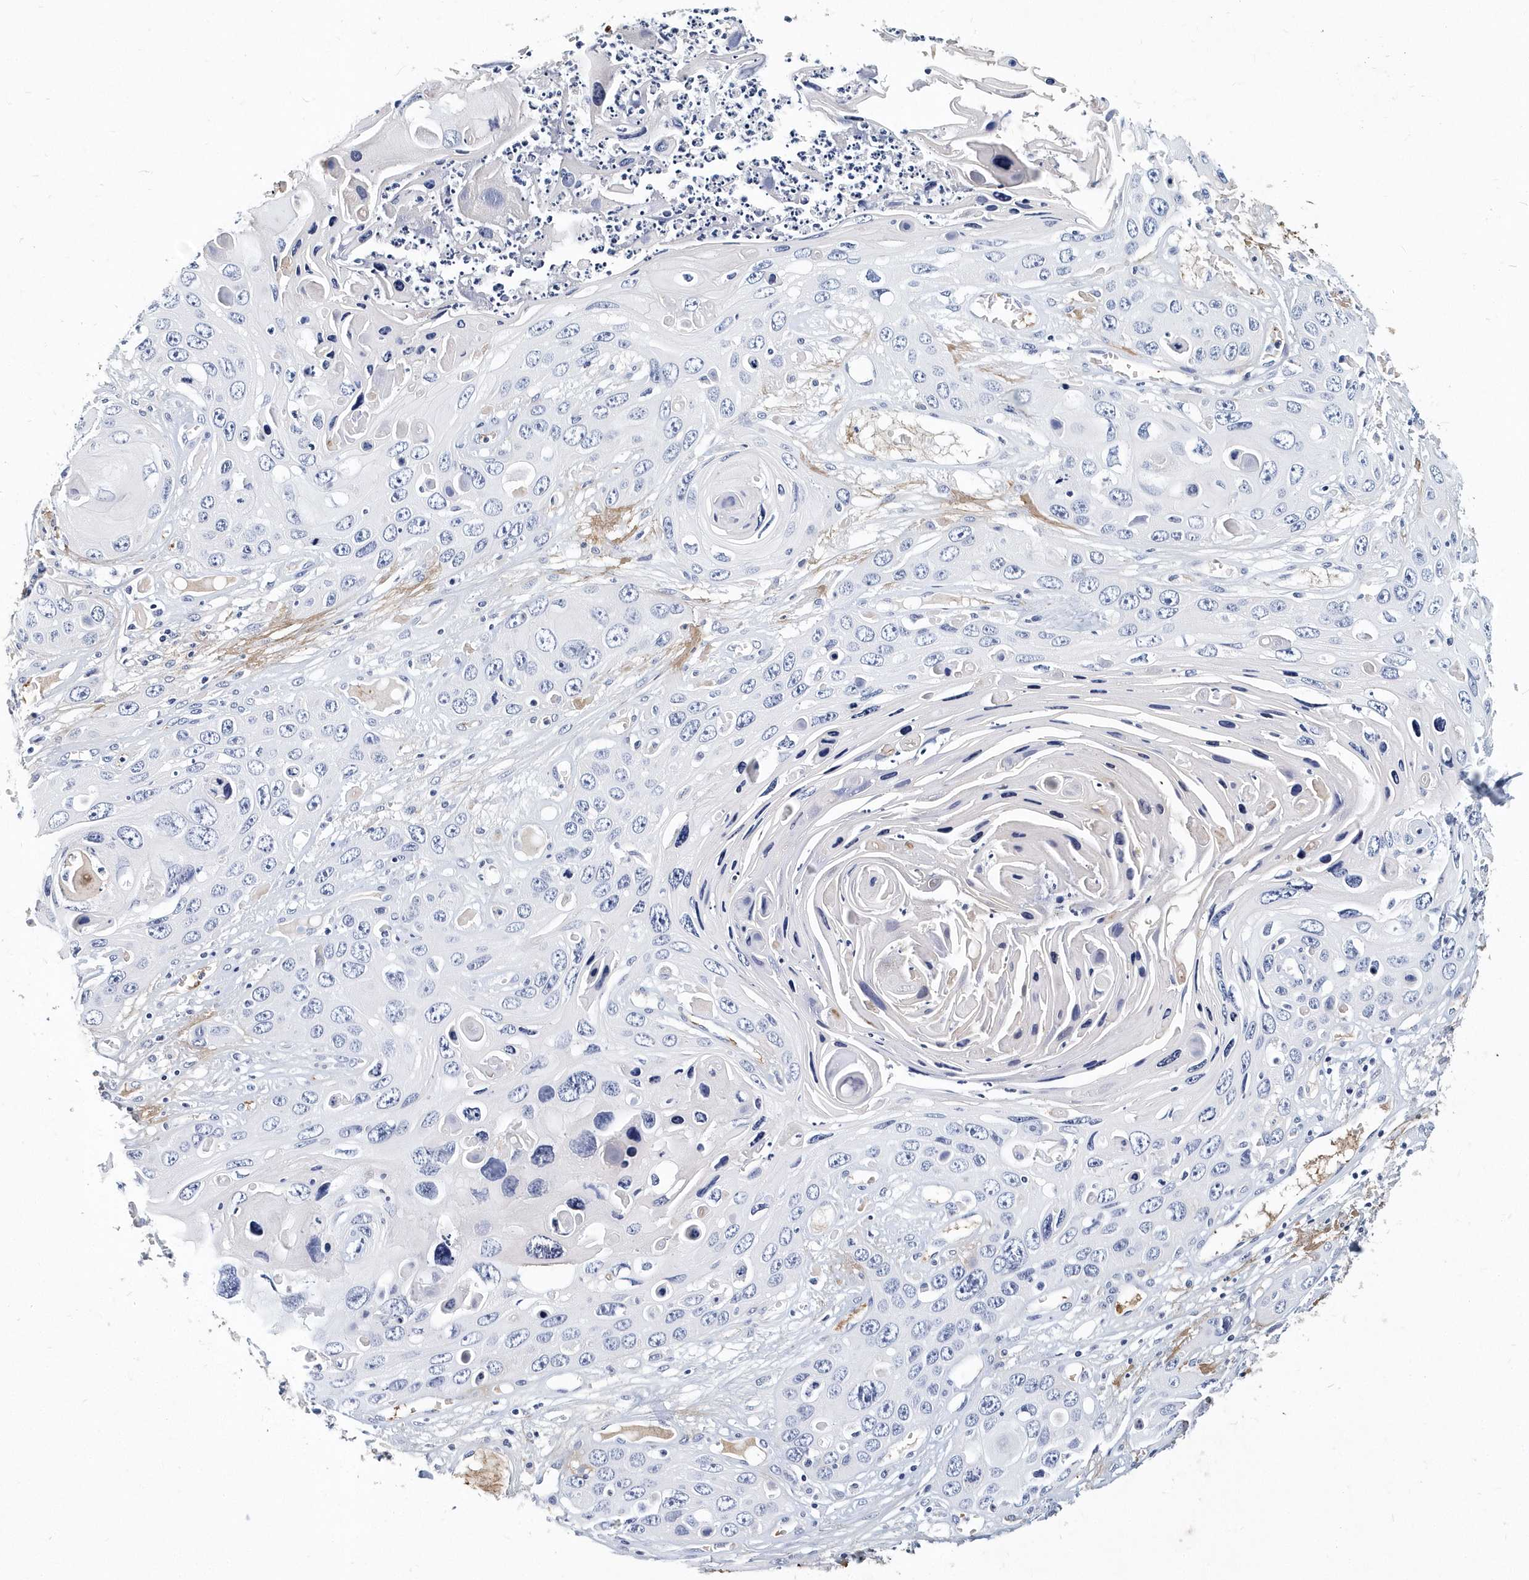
{"staining": {"intensity": "negative", "quantity": "none", "location": "none"}, "tissue": "skin cancer", "cell_type": "Tumor cells", "image_type": "cancer", "snomed": [{"axis": "morphology", "description": "Squamous cell carcinoma, NOS"}, {"axis": "topography", "description": "Skin"}], "caption": "Skin cancer (squamous cell carcinoma) stained for a protein using immunohistochemistry (IHC) displays no expression tumor cells.", "gene": "ITGA2B", "patient": {"sex": "male", "age": 55}}